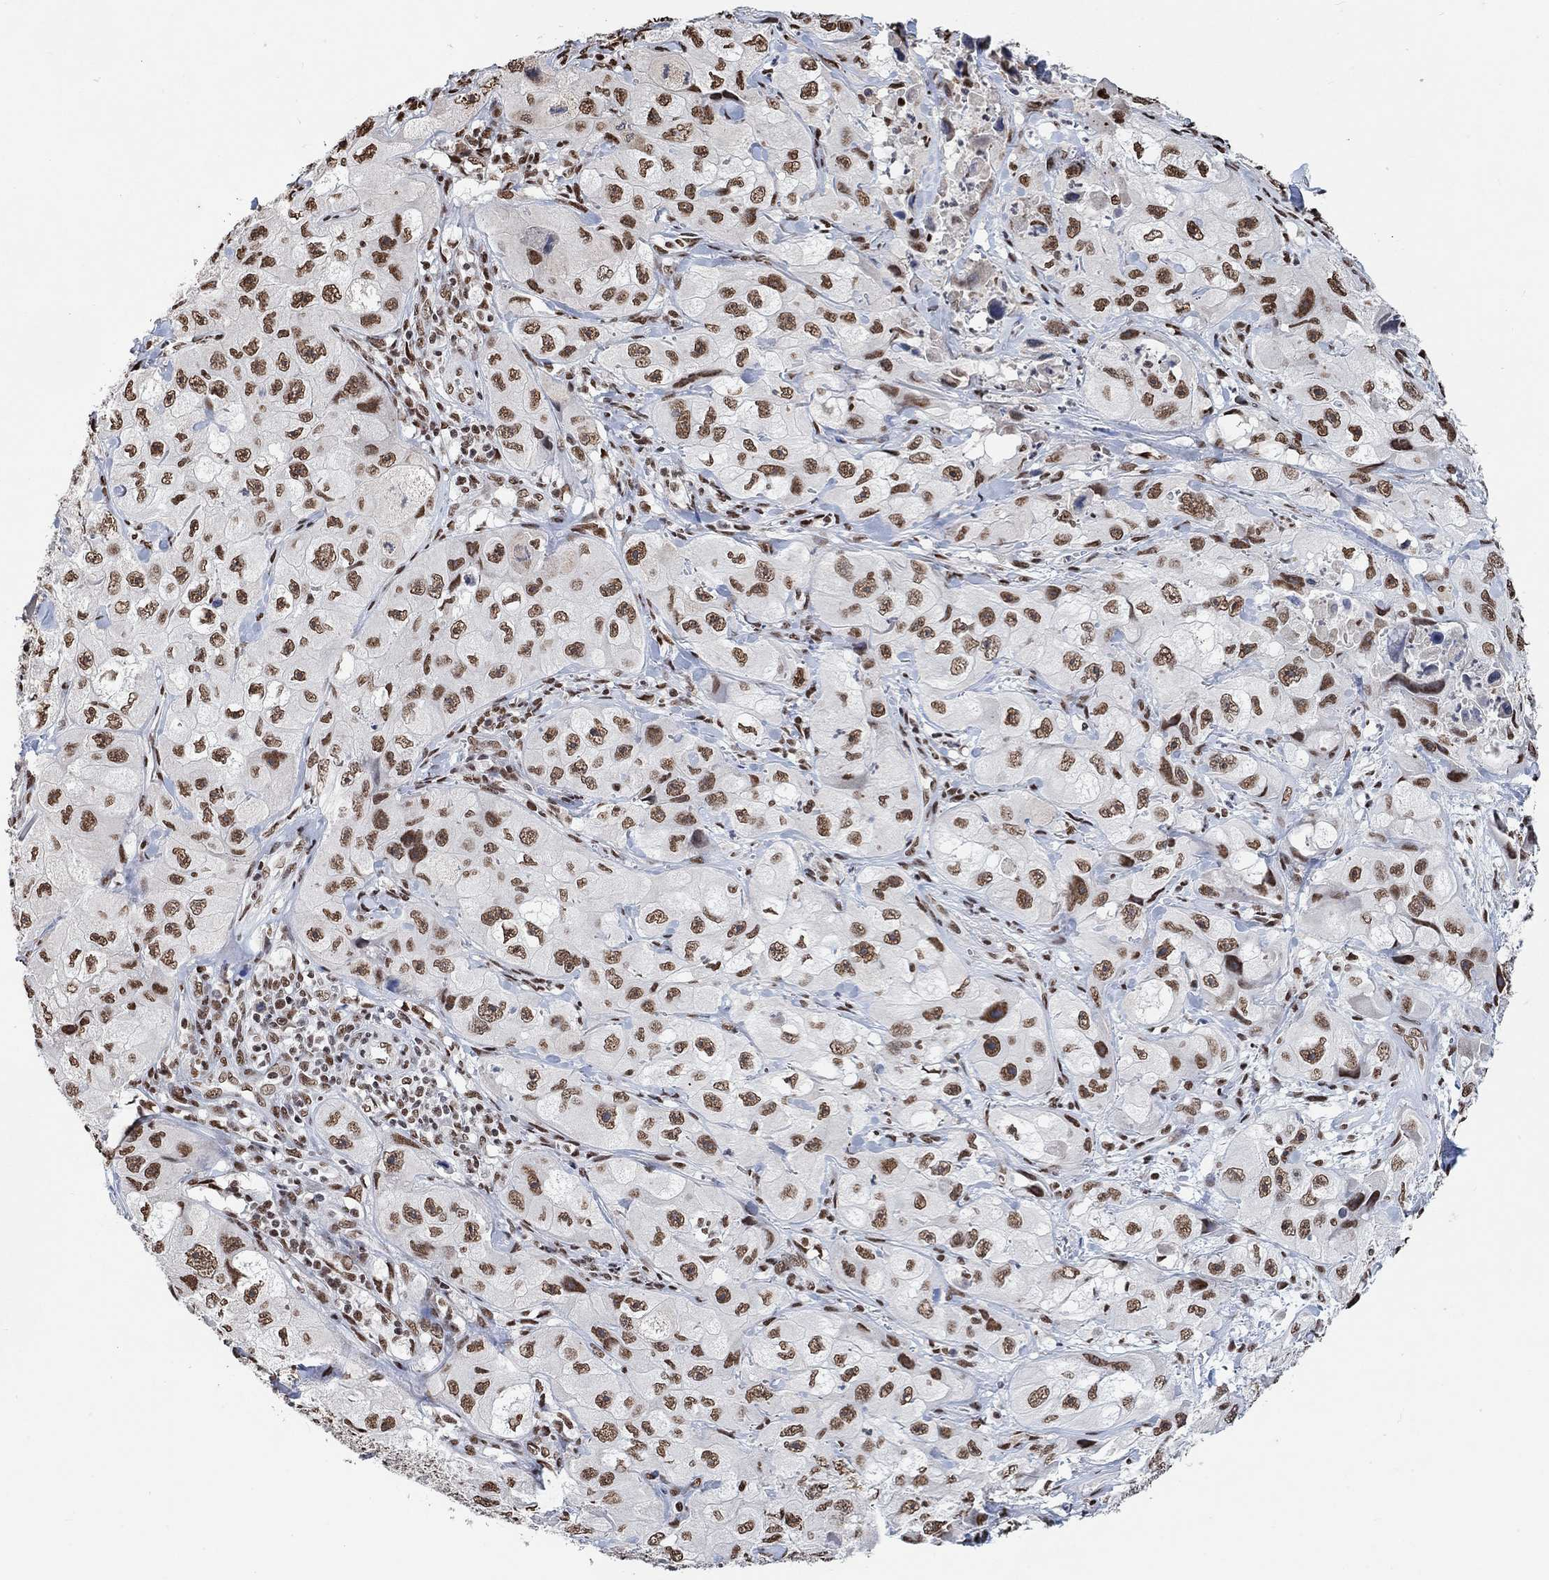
{"staining": {"intensity": "moderate", "quantity": ">75%", "location": "nuclear"}, "tissue": "skin cancer", "cell_type": "Tumor cells", "image_type": "cancer", "snomed": [{"axis": "morphology", "description": "Squamous cell carcinoma, NOS"}, {"axis": "topography", "description": "Skin"}, {"axis": "topography", "description": "Subcutis"}], "caption": "Protein expression analysis of human skin cancer (squamous cell carcinoma) reveals moderate nuclear expression in approximately >75% of tumor cells.", "gene": "USP39", "patient": {"sex": "male", "age": 73}}